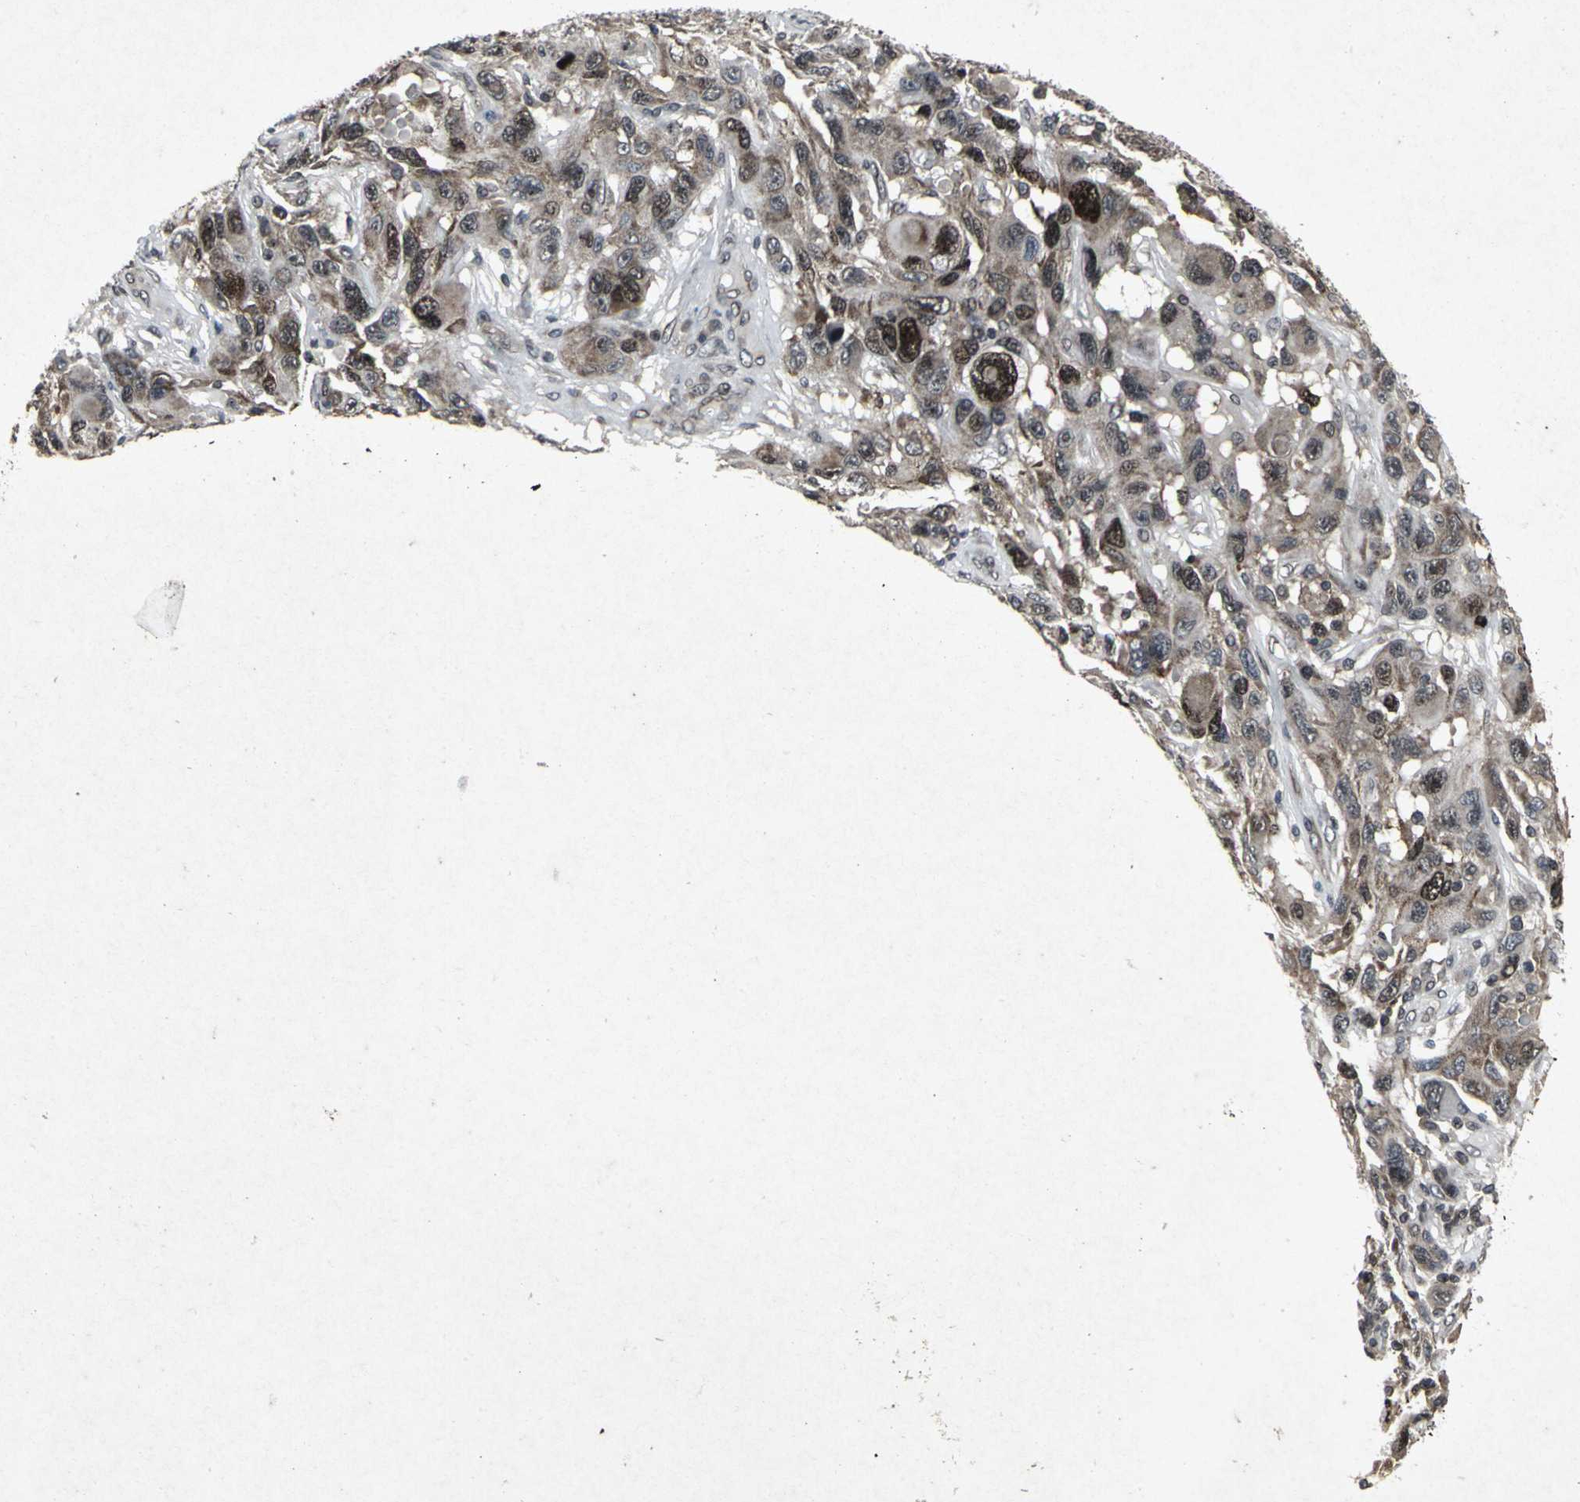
{"staining": {"intensity": "strong", "quantity": ">75%", "location": "cytoplasmic/membranous,nuclear"}, "tissue": "melanoma", "cell_type": "Tumor cells", "image_type": "cancer", "snomed": [{"axis": "morphology", "description": "Malignant melanoma, NOS"}, {"axis": "topography", "description": "Skin"}], "caption": "Immunohistochemistry (IHC) staining of melanoma, which shows high levels of strong cytoplasmic/membranous and nuclear positivity in approximately >75% of tumor cells indicating strong cytoplasmic/membranous and nuclear protein positivity. The staining was performed using DAB (3,3'-diaminobenzidine) (brown) for protein detection and nuclei were counterstained in hematoxylin (blue).", "gene": "SH2B3", "patient": {"sex": "male", "age": 53}}